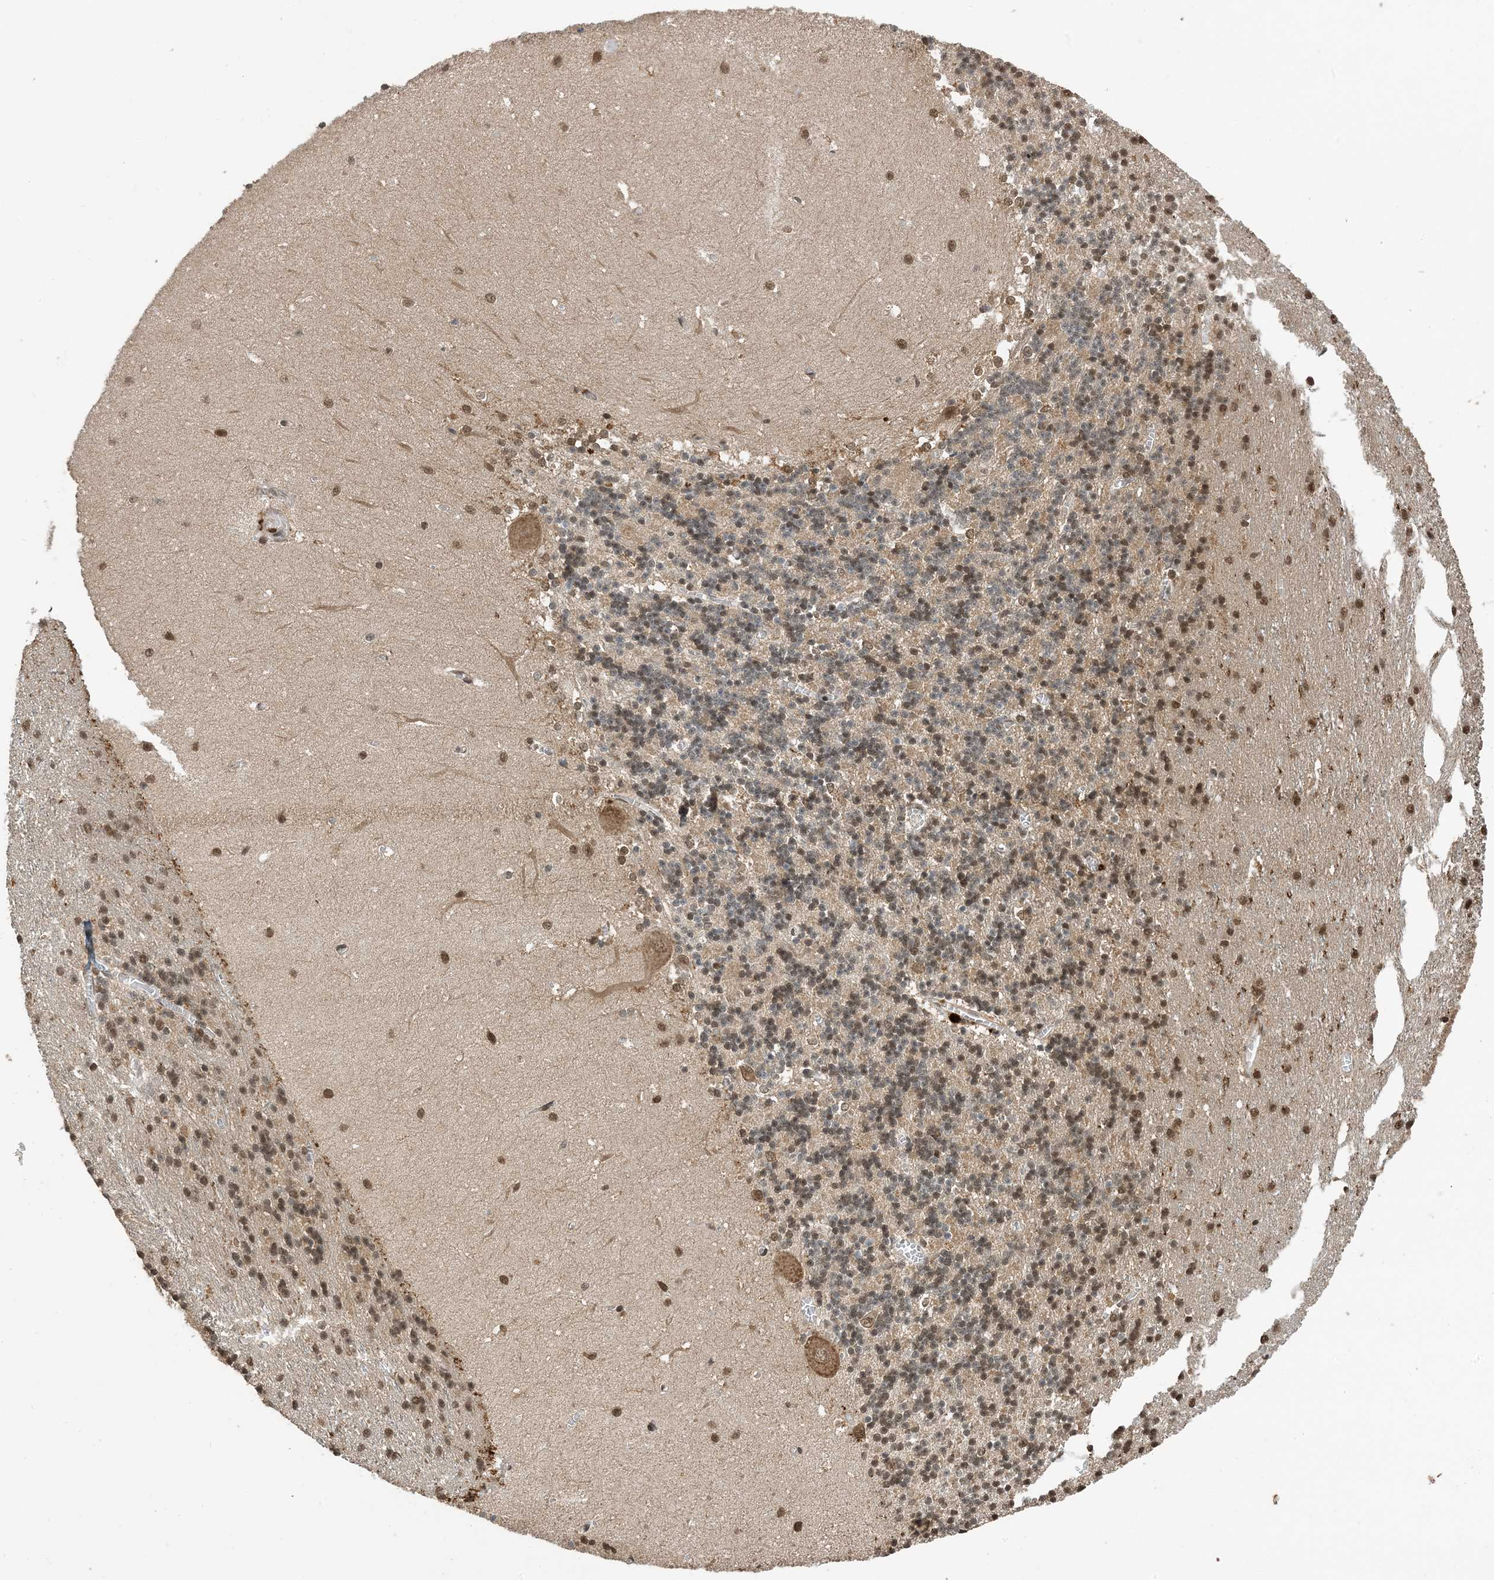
{"staining": {"intensity": "moderate", "quantity": ">75%", "location": "cytoplasmic/membranous,nuclear"}, "tissue": "cerebellum", "cell_type": "Cells in granular layer", "image_type": "normal", "snomed": [{"axis": "morphology", "description": "Normal tissue, NOS"}, {"axis": "topography", "description": "Cerebellum"}], "caption": "The photomicrograph displays immunohistochemical staining of normal cerebellum. There is moderate cytoplasmic/membranous,nuclear expression is identified in approximately >75% of cells in granular layer. (Brightfield microscopy of DAB IHC at high magnification).", "gene": "ACYP2", "patient": {"sex": "male", "age": 37}}